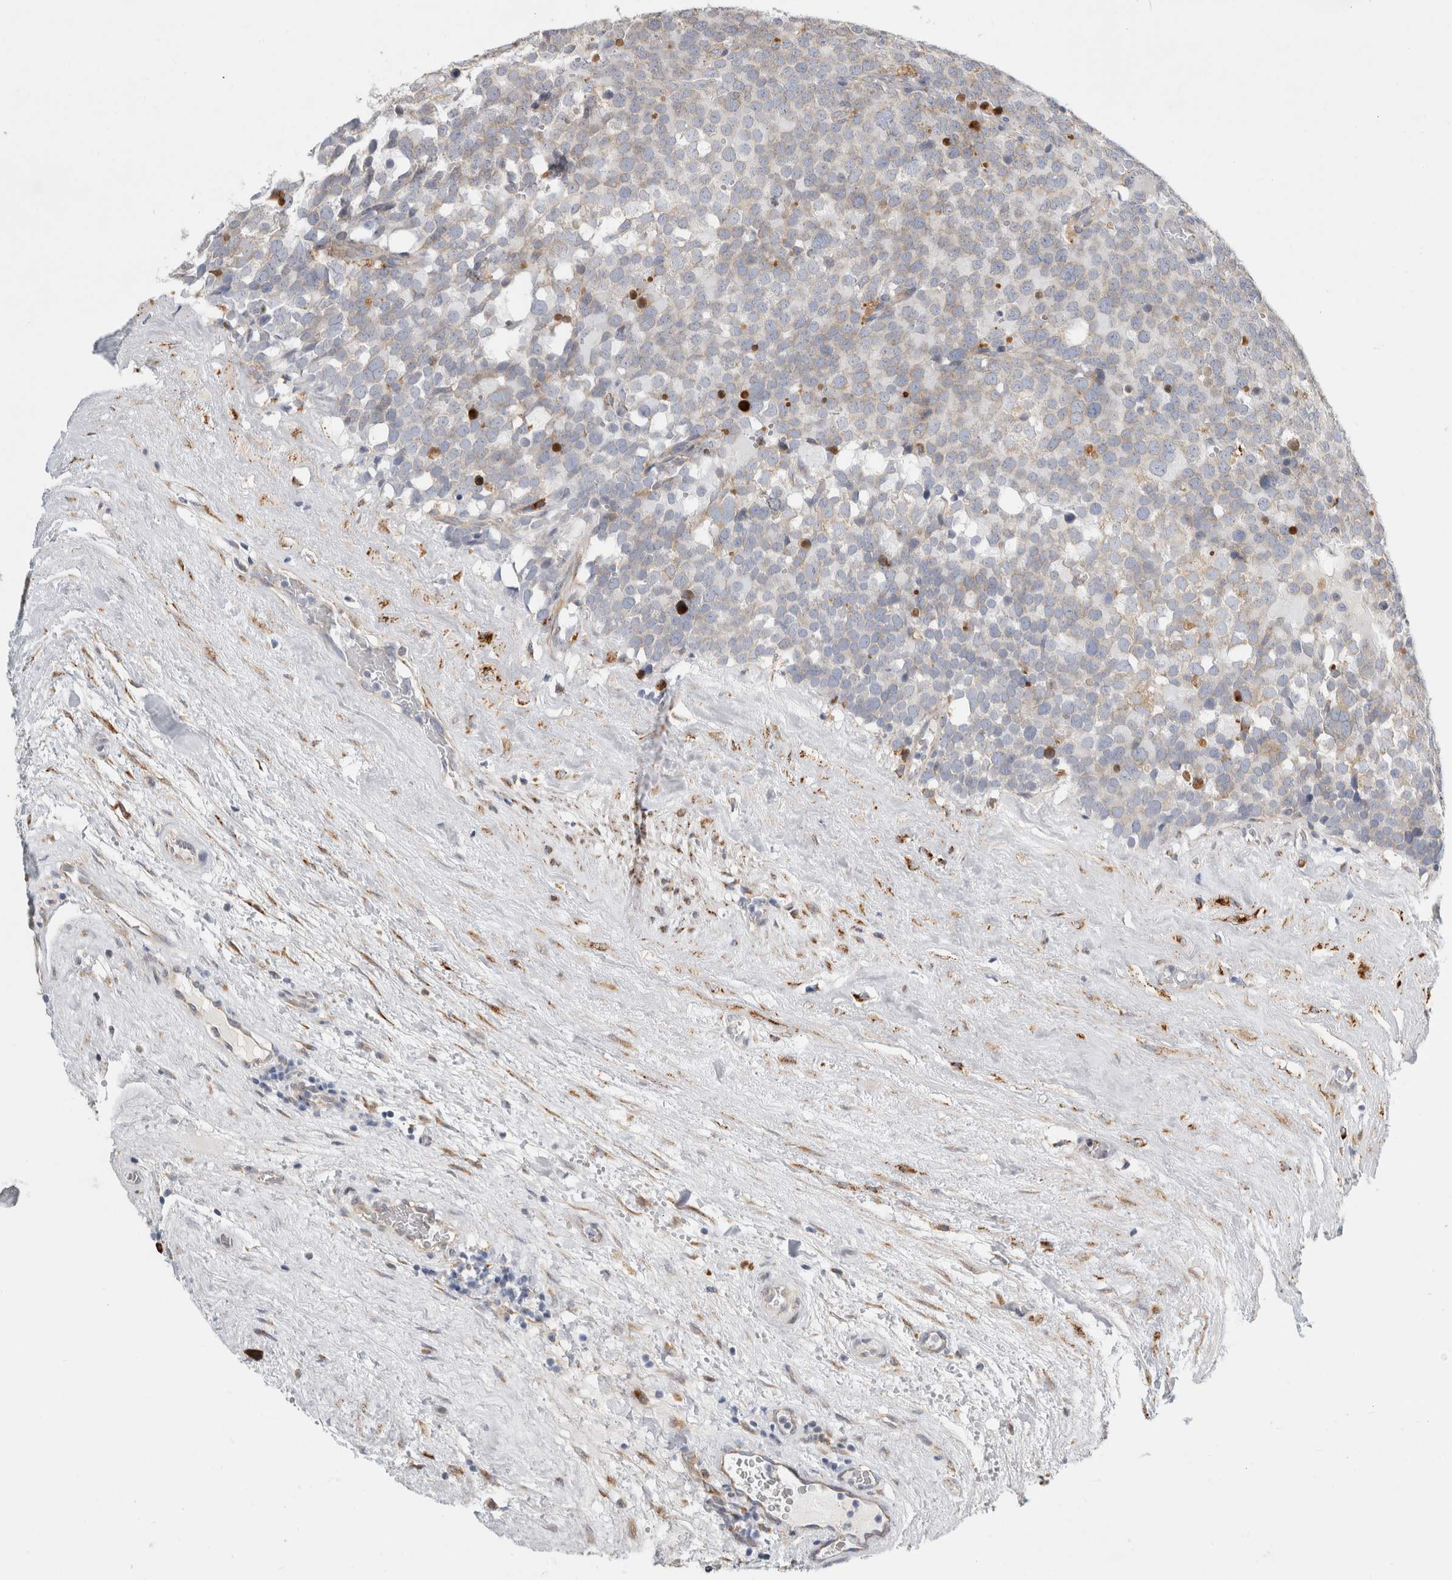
{"staining": {"intensity": "negative", "quantity": "none", "location": "none"}, "tissue": "testis cancer", "cell_type": "Tumor cells", "image_type": "cancer", "snomed": [{"axis": "morphology", "description": "Seminoma, NOS"}, {"axis": "topography", "description": "Testis"}], "caption": "Tumor cells are negative for protein expression in human seminoma (testis).", "gene": "RPN2", "patient": {"sex": "male", "age": 71}}